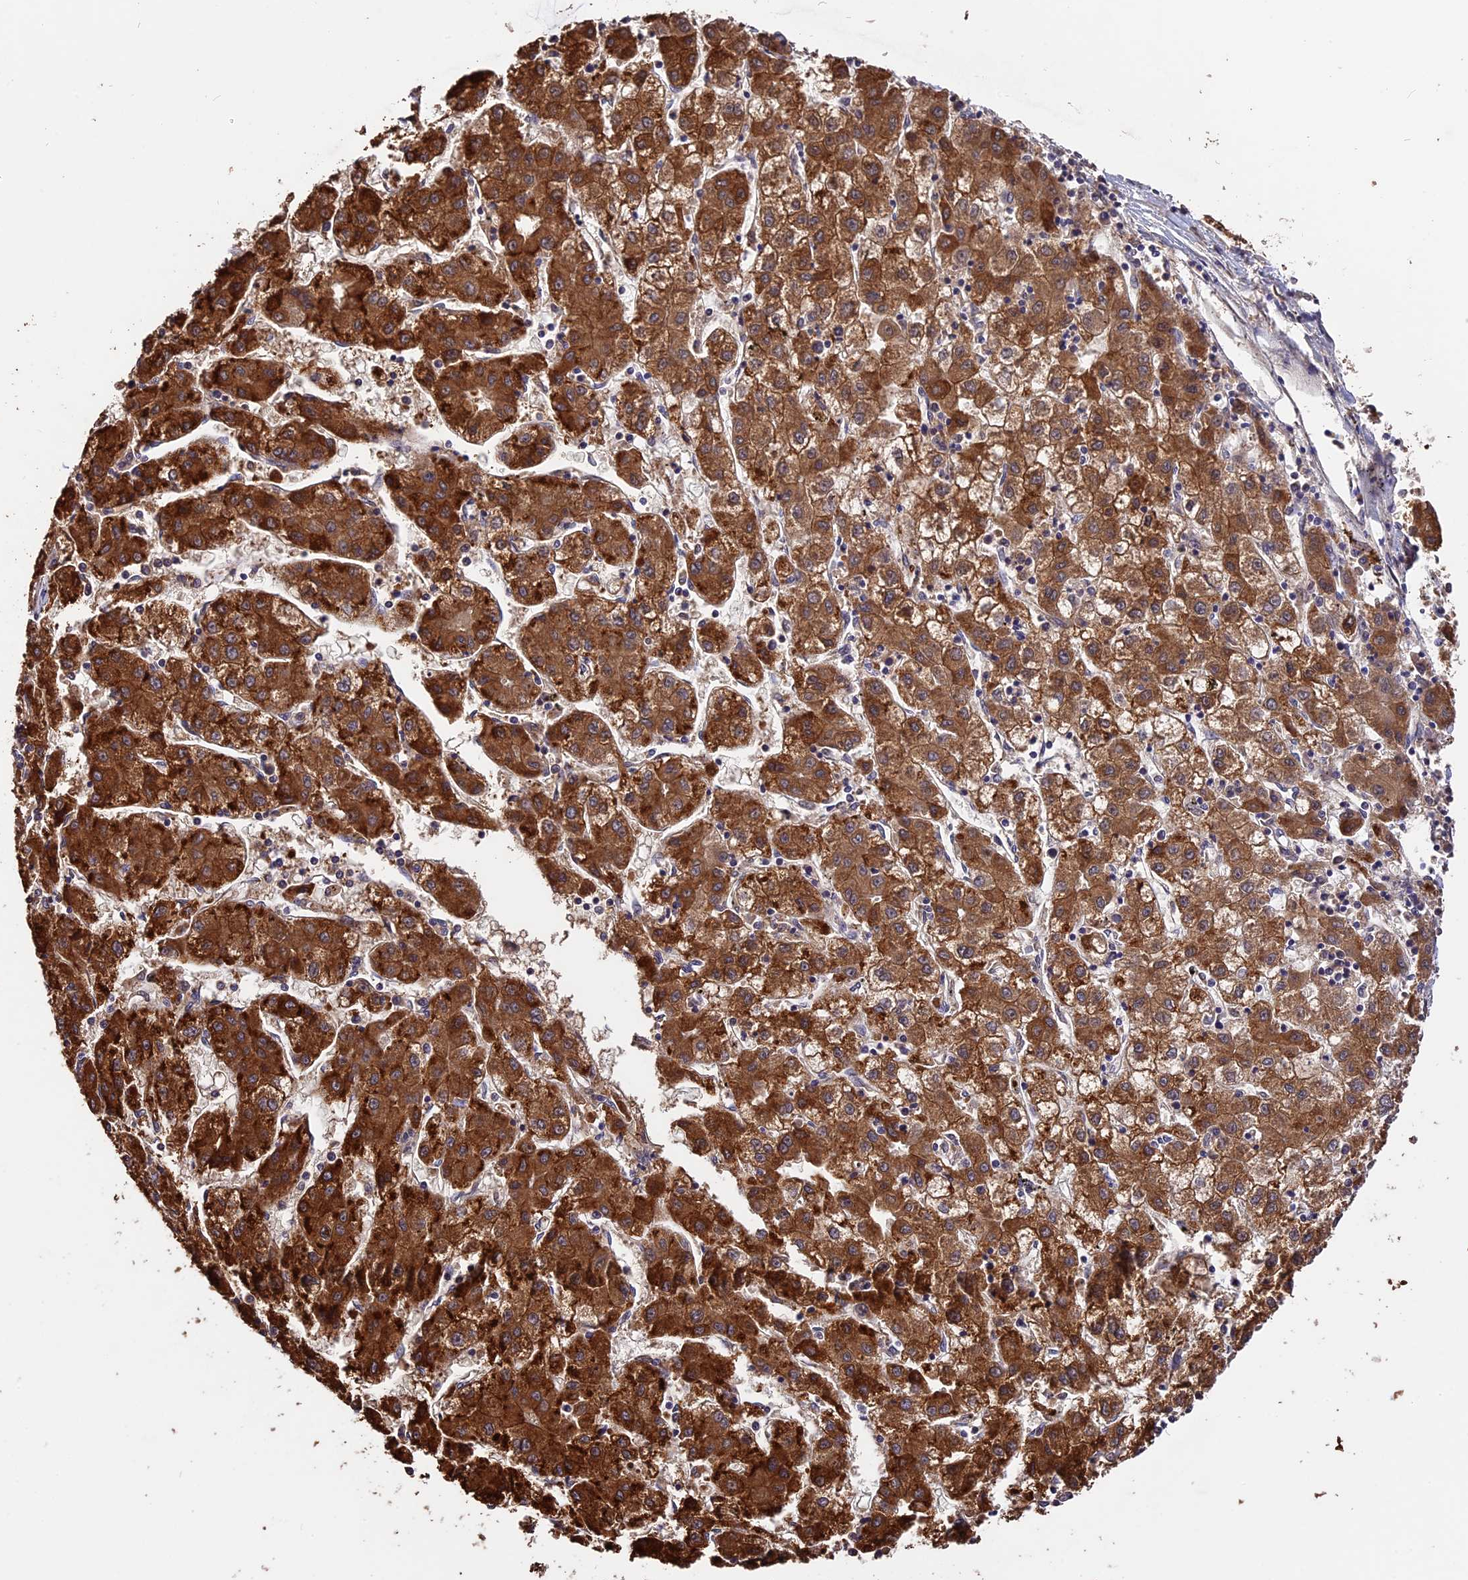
{"staining": {"intensity": "strong", "quantity": ">75%", "location": "cytoplasmic/membranous"}, "tissue": "liver cancer", "cell_type": "Tumor cells", "image_type": "cancer", "snomed": [{"axis": "morphology", "description": "Carcinoma, Hepatocellular, NOS"}, {"axis": "topography", "description": "Liver"}], "caption": "This image displays IHC staining of human hepatocellular carcinoma (liver), with high strong cytoplasmic/membranous staining in about >75% of tumor cells.", "gene": "TRMT1", "patient": {"sex": "male", "age": 72}}